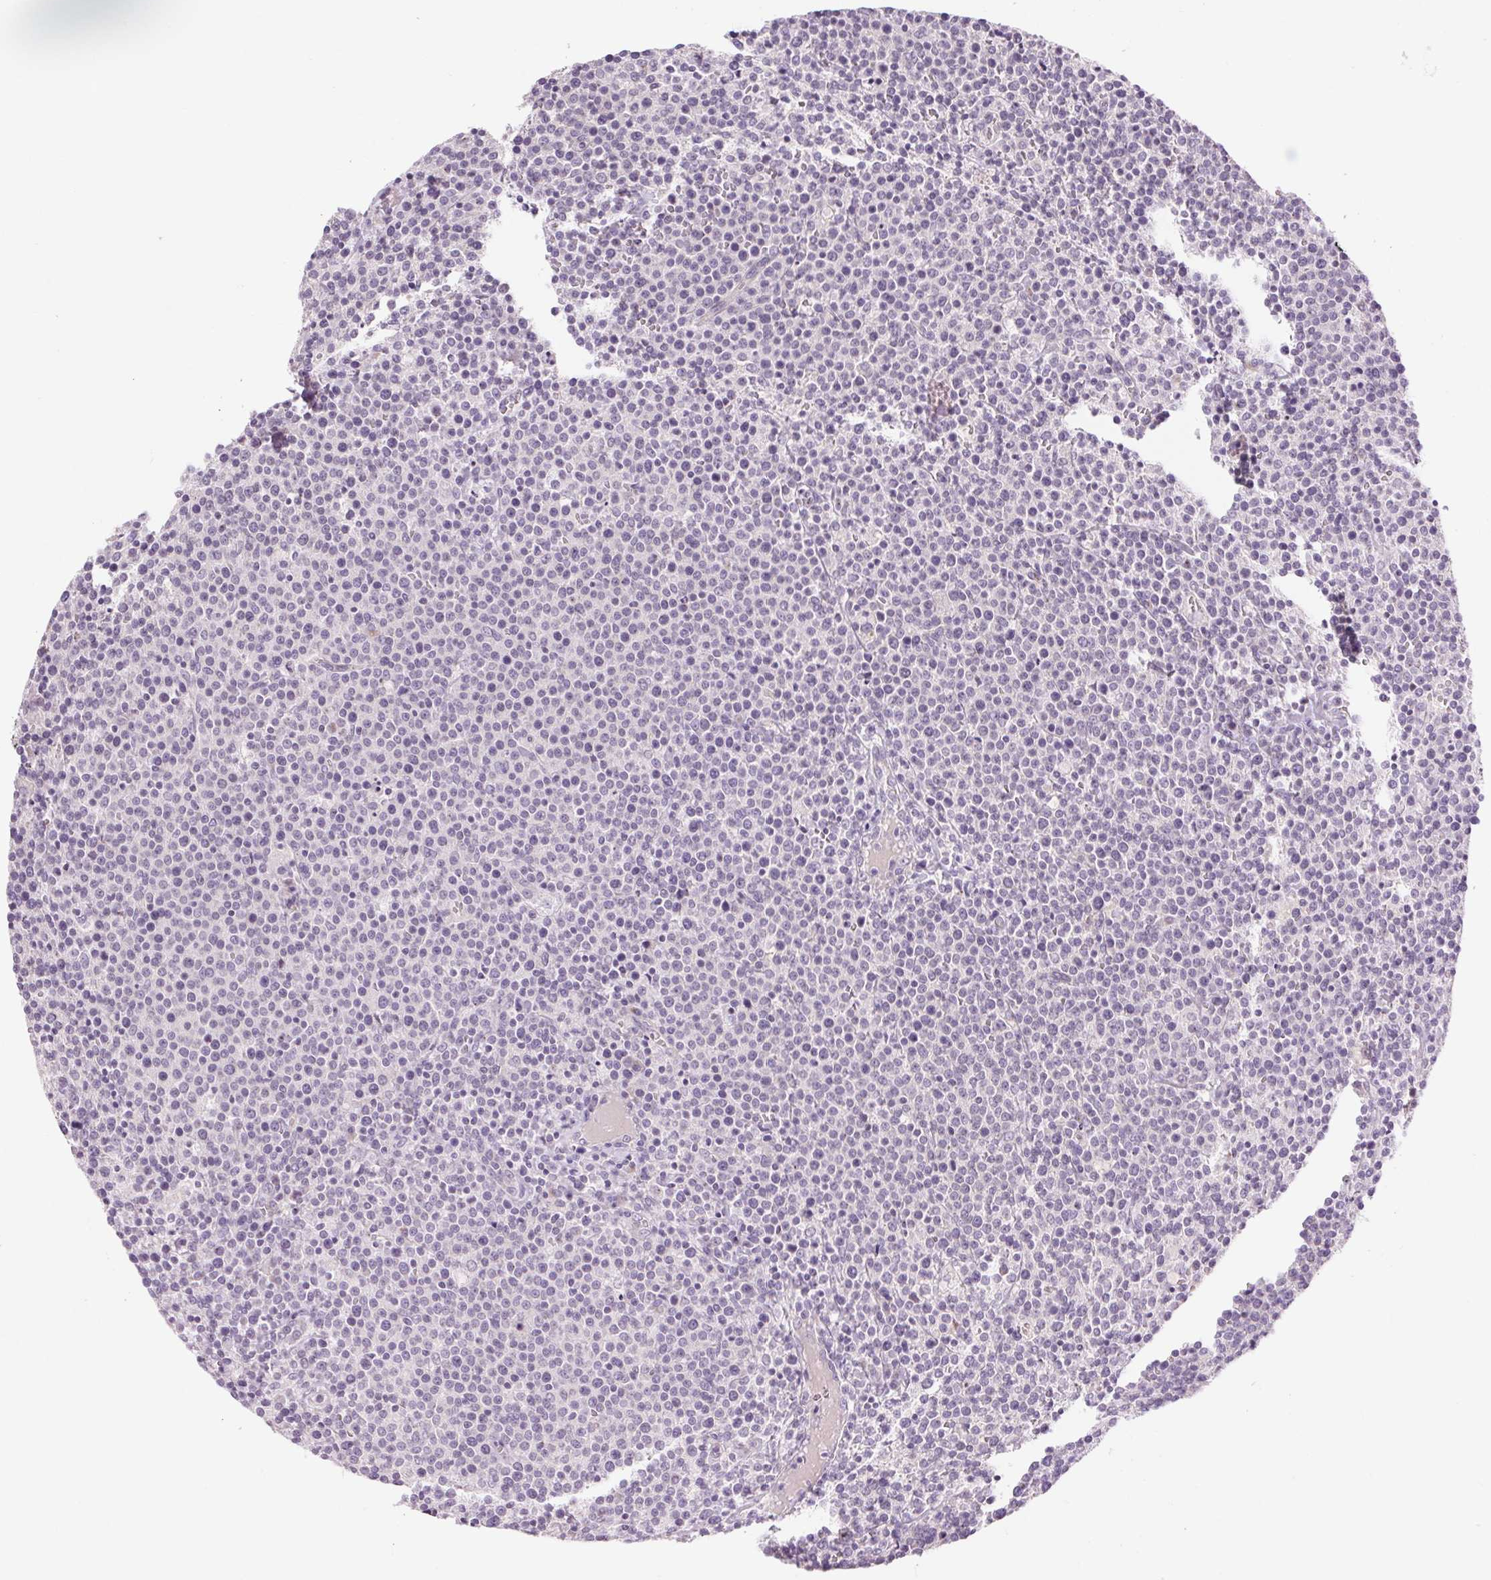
{"staining": {"intensity": "negative", "quantity": "none", "location": "none"}, "tissue": "lymphoma", "cell_type": "Tumor cells", "image_type": "cancer", "snomed": [{"axis": "morphology", "description": "Malignant lymphoma, non-Hodgkin's type, High grade"}, {"axis": "topography", "description": "Lymph node"}], "caption": "Tumor cells show no significant positivity in malignant lymphoma, non-Hodgkin's type (high-grade). (Stains: DAB immunohistochemistry (IHC) with hematoxylin counter stain, Microscopy: brightfield microscopy at high magnification).", "gene": "CTNNA3", "patient": {"sex": "male", "age": 61}}